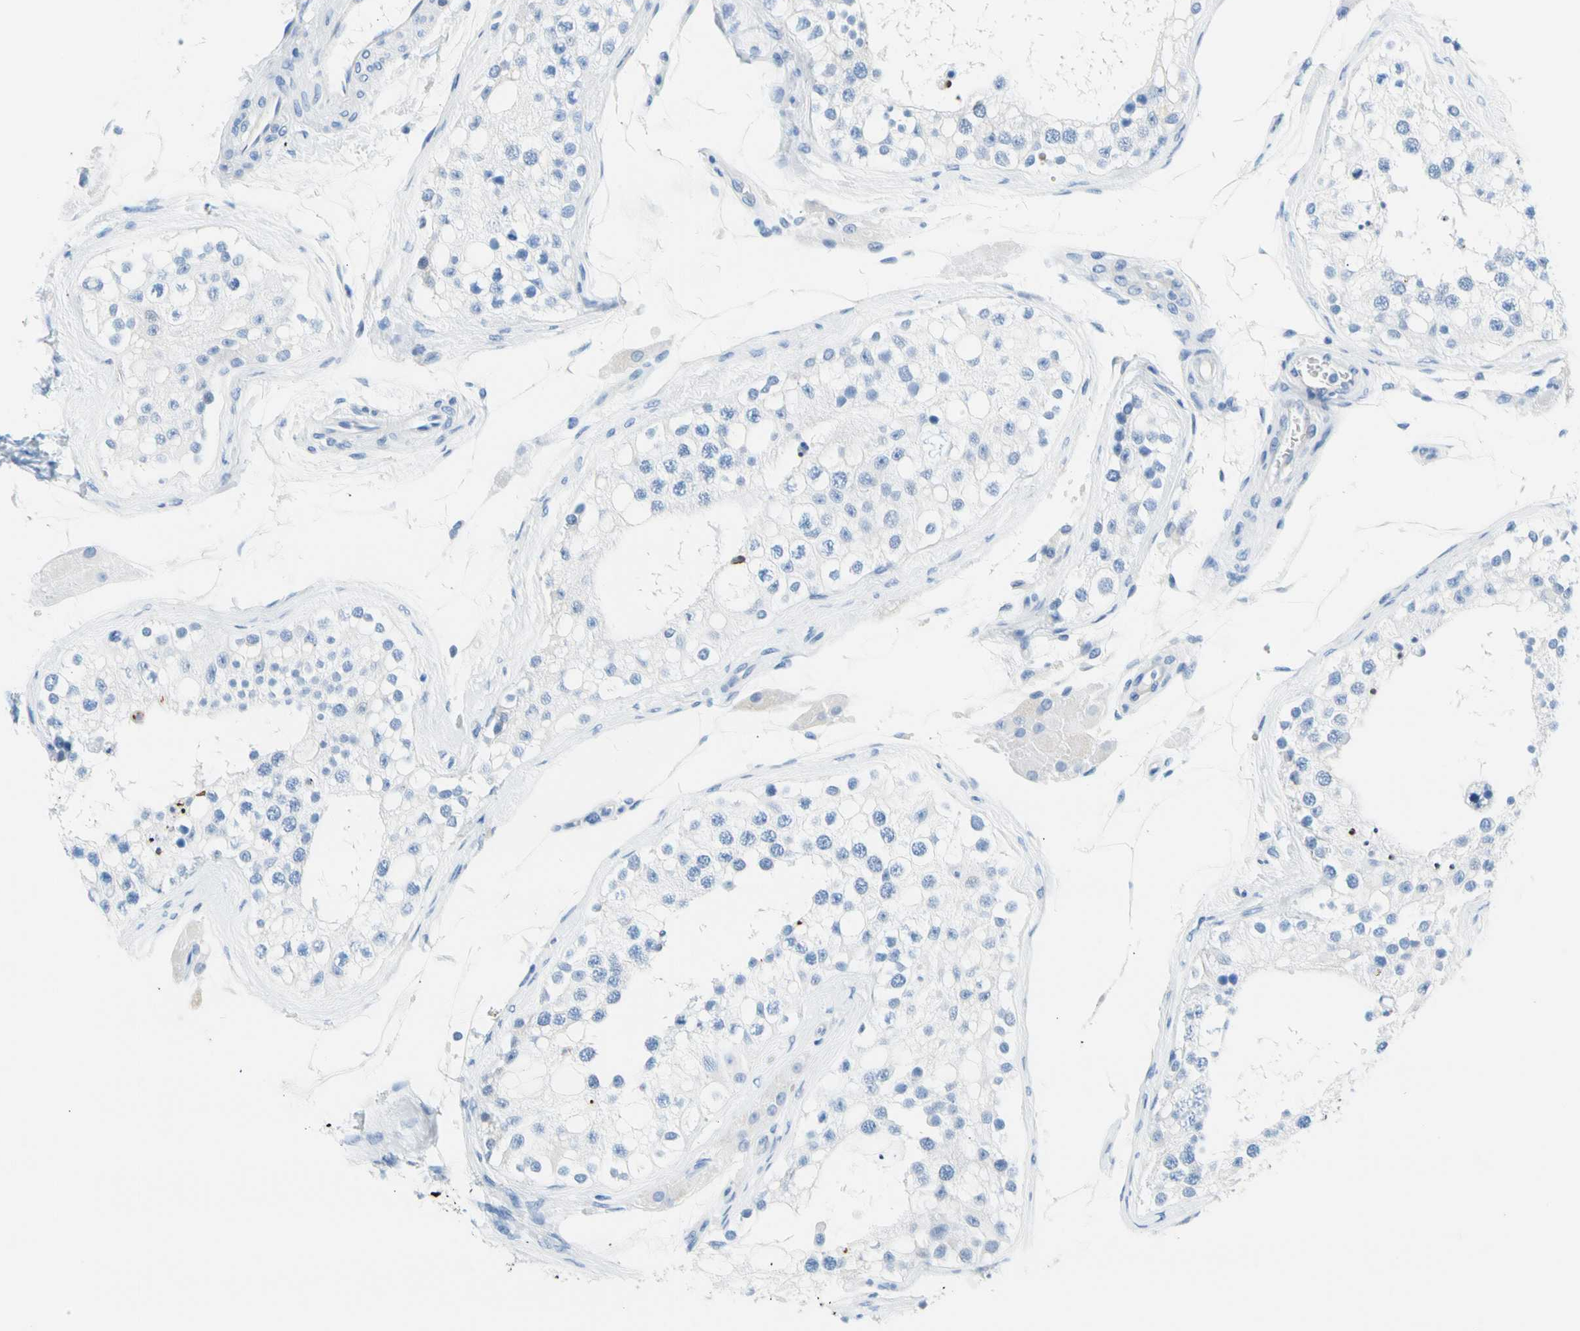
{"staining": {"intensity": "negative", "quantity": "none", "location": "none"}, "tissue": "testis", "cell_type": "Cells in seminiferous ducts", "image_type": "normal", "snomed": [{"axis": "morphology", "description": "Normal tissue, NOS"}, {"axis": "topography", "description": "Testis"}], "caption": "IHC histopathology image of normal testis: human testis stained with DAB (3,3'-diaminobenzidine) reveals no significant protein positivity in cells in seminiferous ducts. (DAB immunohistochemistry (IHC) visualized using brightfield microscopy, high magnification).", "gene": "CEL", "patient": {"sex": "male", "age": 68}}